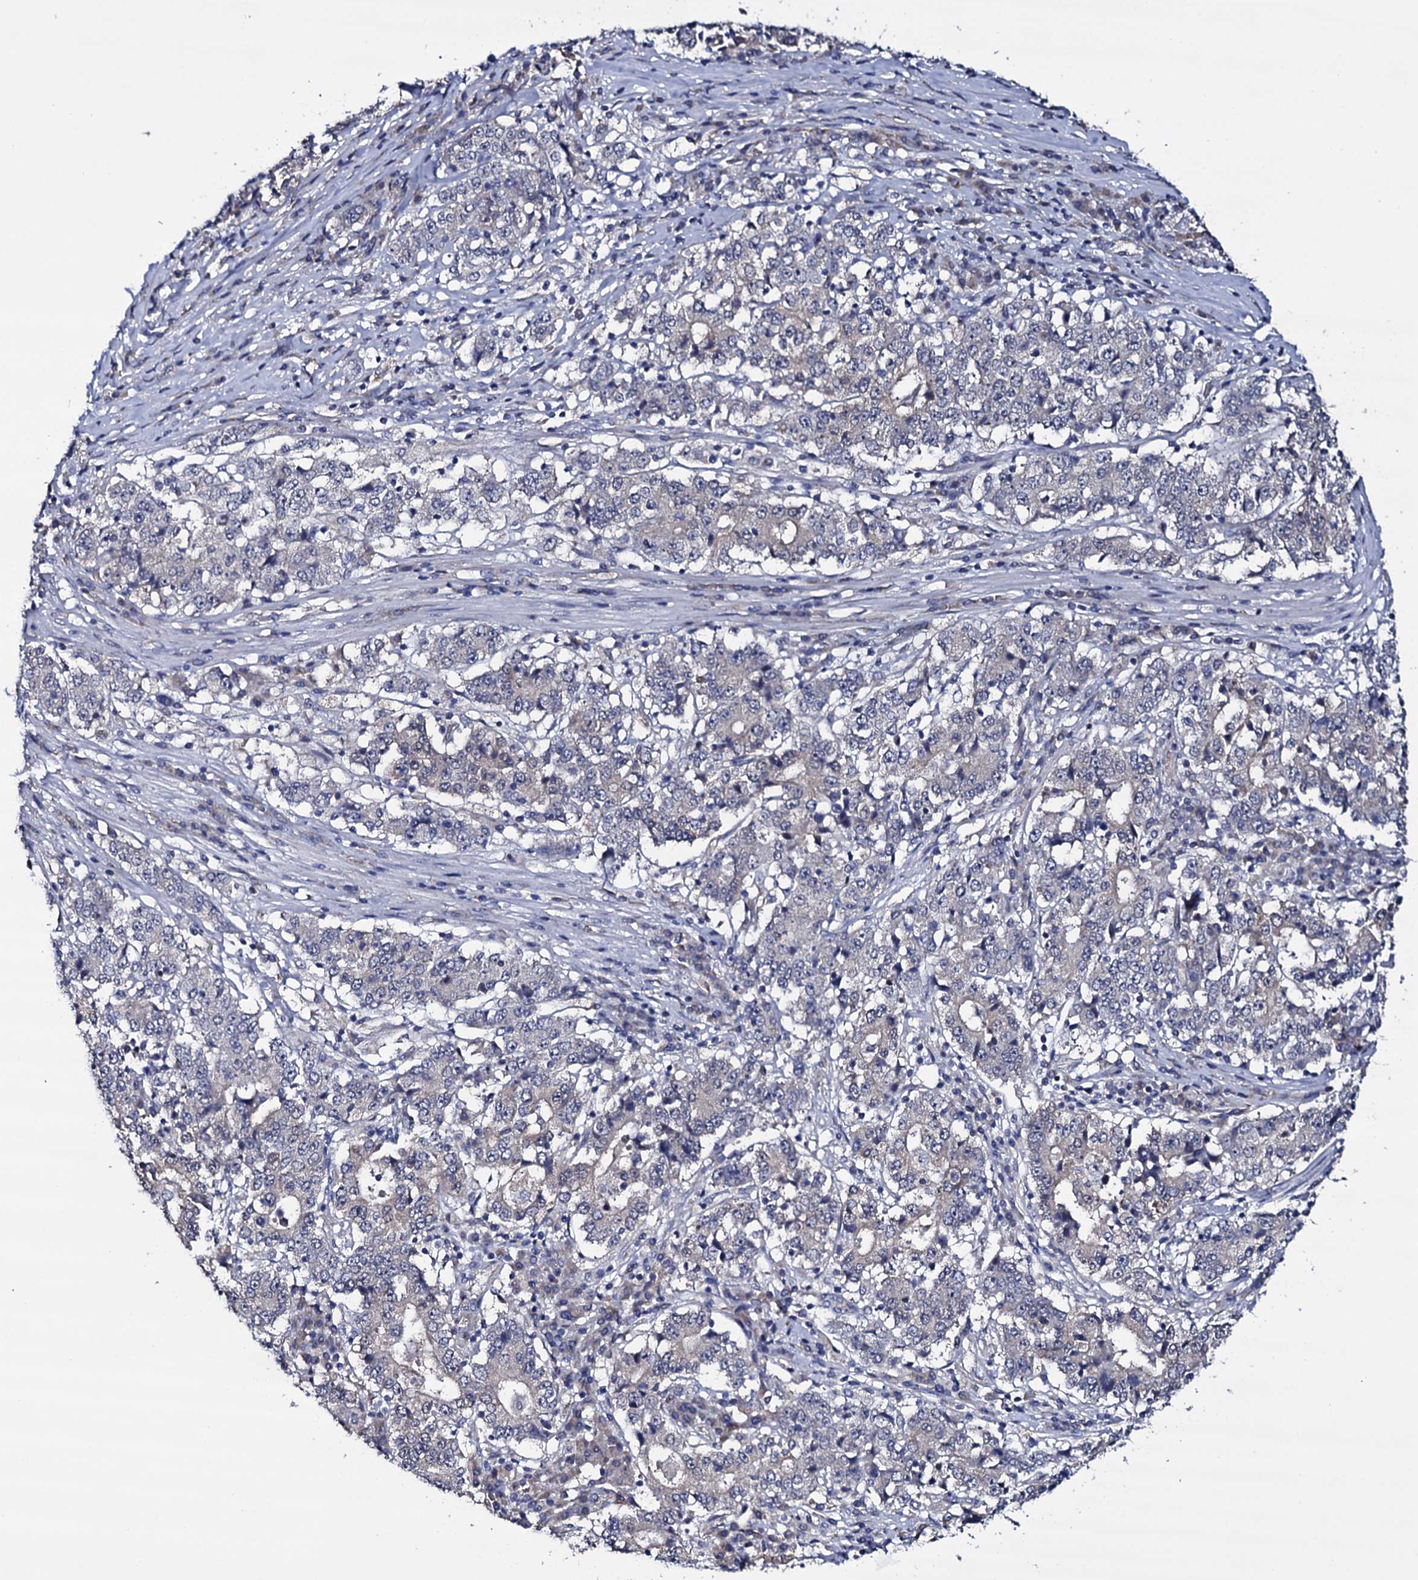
{"staining": {"intensity": "negative", "quantity": "none", "location": "none"}, "tissue": "stomach cancer", "cell_type": "Tumor cells", "image_type": "cancer", "snomed": [{"axis": "morphology", "description": "Adenocarcinoma, NOS"}, {"axis": "topography", "description": "Stomach"}], "caption": "Micrograph shows no significant protein positivity in tumor cells of stomach cancer (adenocarcinoma).", "gene": "BCL2L14", "patient": {"sex": "male", "age": 59}}